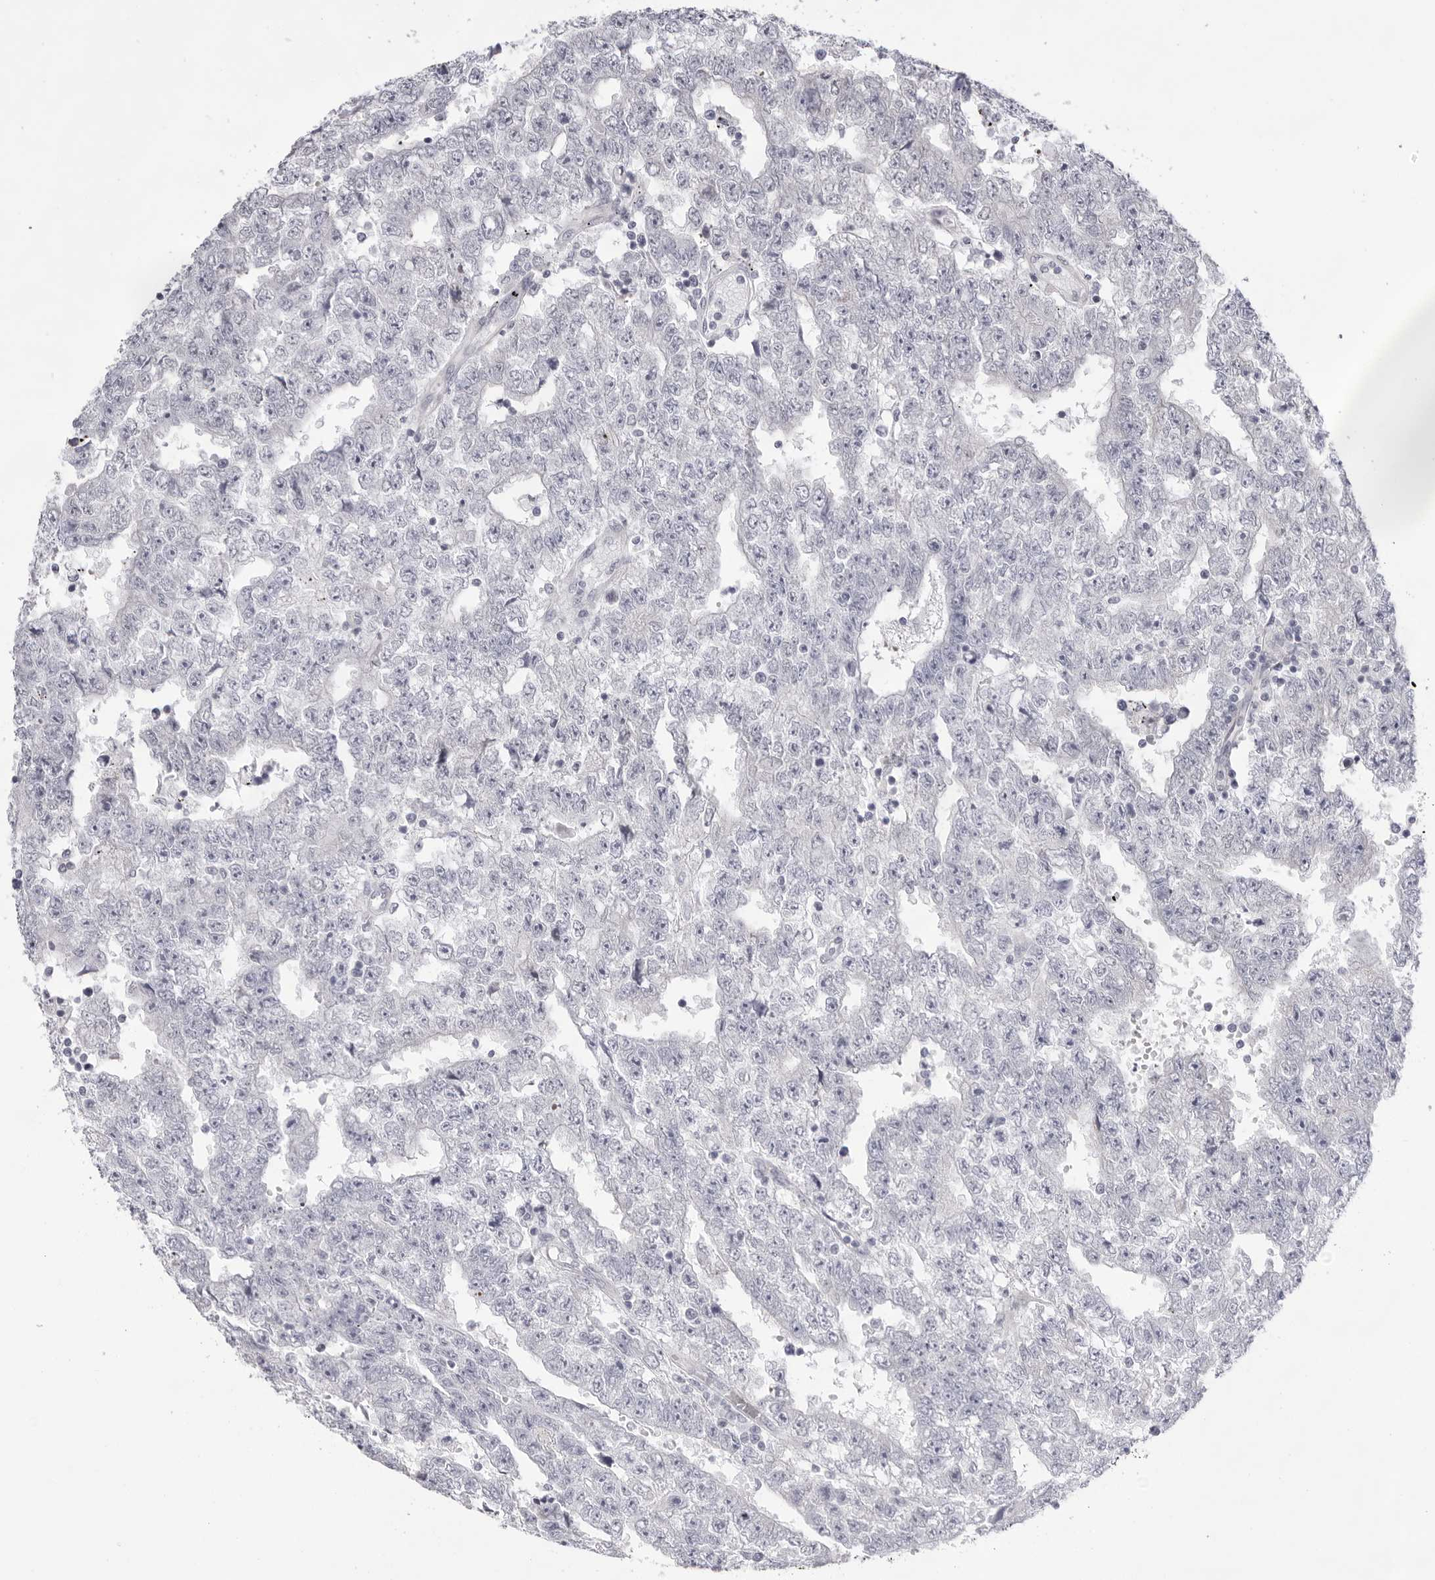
{"staining": {"intensity": "negative", "quantity": "none", "location": "none"}, "tissue": "testis cancer", "cell_type": "Tumor cells", "image_type": "cancer", "snomed": [{"axis": "morphology", "description": "Carcinoma, Embryonal, NOS"}, {"axis": "topography", "description": "Testis"}], "caption": "Testis cancer was stained to show a protein in brown. There is no significant expression in tumor cells.", "gene": "SMIM2", "patient": {"sex": "male", "age": 25}}